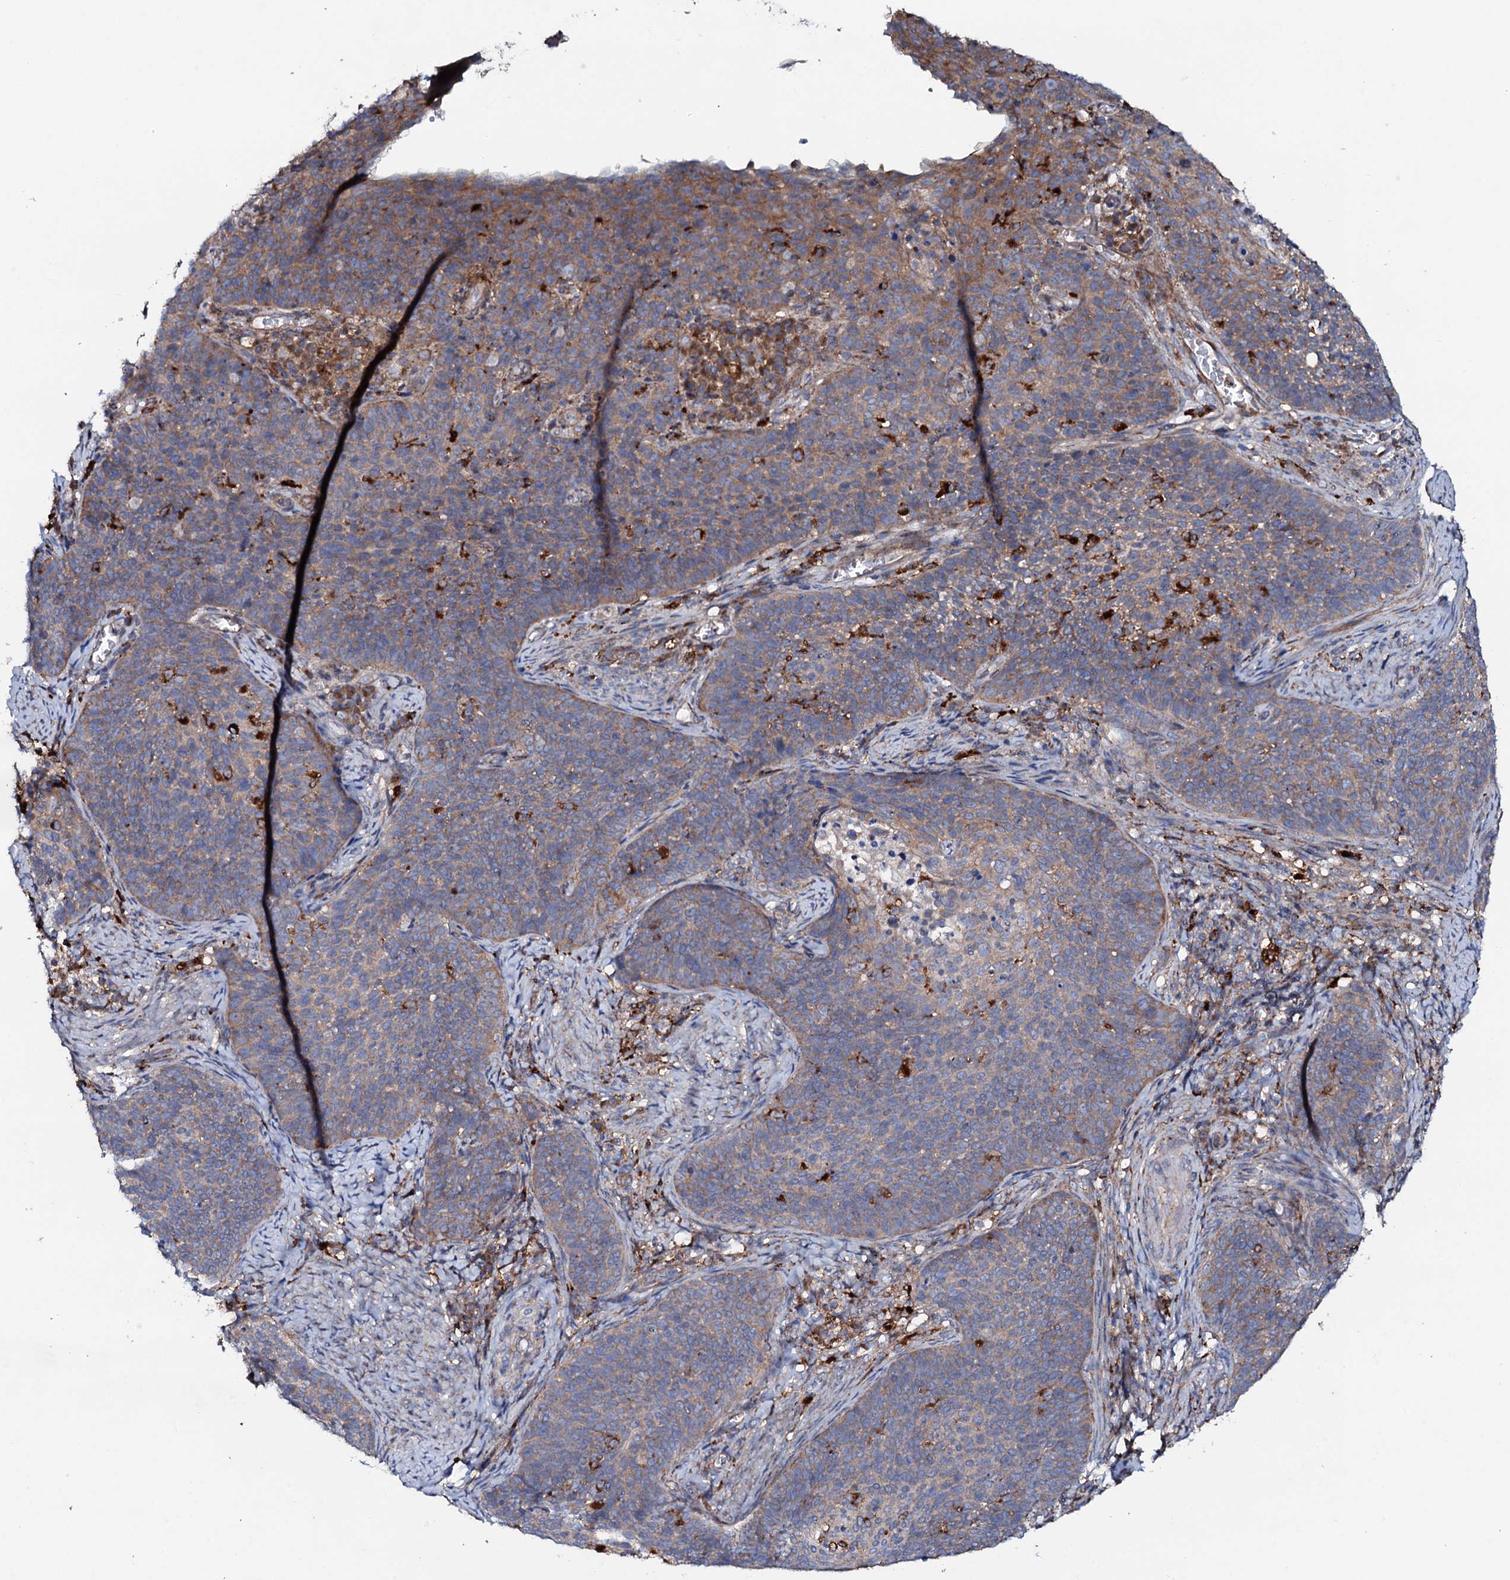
{"staining": {"intensity": "moderate", "quantity": "<25%", "location": "cytoplasmic/membranous"}, "tissue": "cervical cancer", "cell_type": "Tumor cells", "image_type": "cancer", "snomed": [{"axis": "morphology", "description": "Normal tissue, NOS"}, {"axis": "morphology", "description": "Squamous cell carcinoma, NOS"}, {"axis": "topography", "description": "Cervix"}], "caption": "An image of cervical cancer stained for a protein demonstrates moderate cytoplasmic/membranous brown staining in tumor cells. The staining was performed using DAB to visualize the protein expression in brown, while the nuclei were stained in blue with hematoxylin (Magnification: 20x).", "gene": "P2RX4", "patient": {"sex": "female", "age": 39}}